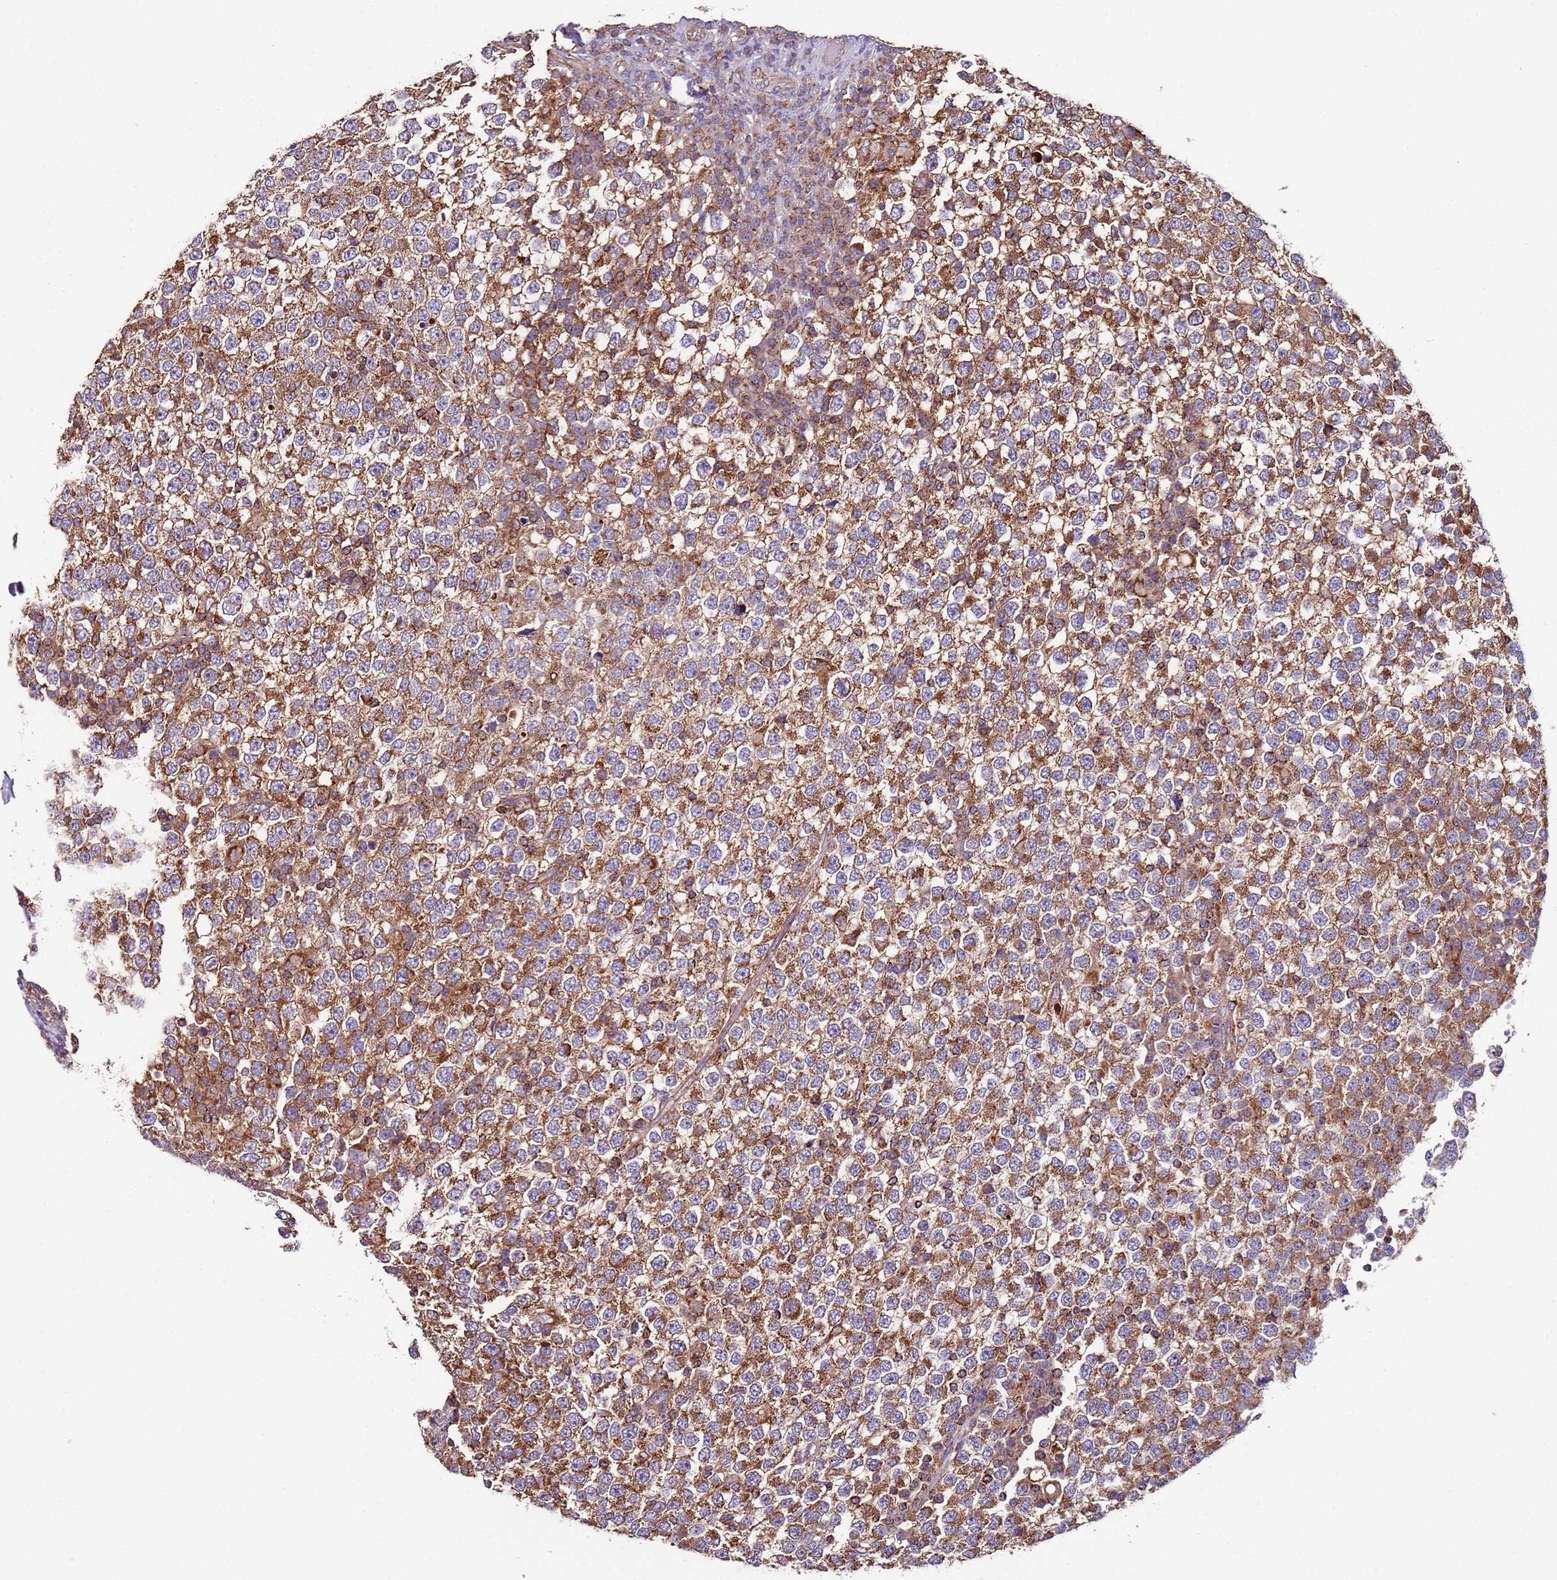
{"staining": {"intensity": "moderate", "quantity": ">75%", "location": "cytoplasmic/membranous"}, "tissue": "testis cancer", "cell_type": "Tumor cells", "image_type": "cancer", "snomed": [{"axis": "morphology", "description": "Seminoma, NOS"}, {"axis": "topography", "description": "Testis"}], "caption": "Immunohistochemistry (IHC) (DAB (3,3'-diaminobenzidine)) staining of human testis cancer (seminoma) demonstrates moderate cytoplasmic/membranous protein expression in about >75% of tumor cells.", "gene": "RMND5A", "patient": {"sex": "male", "age": 65}}